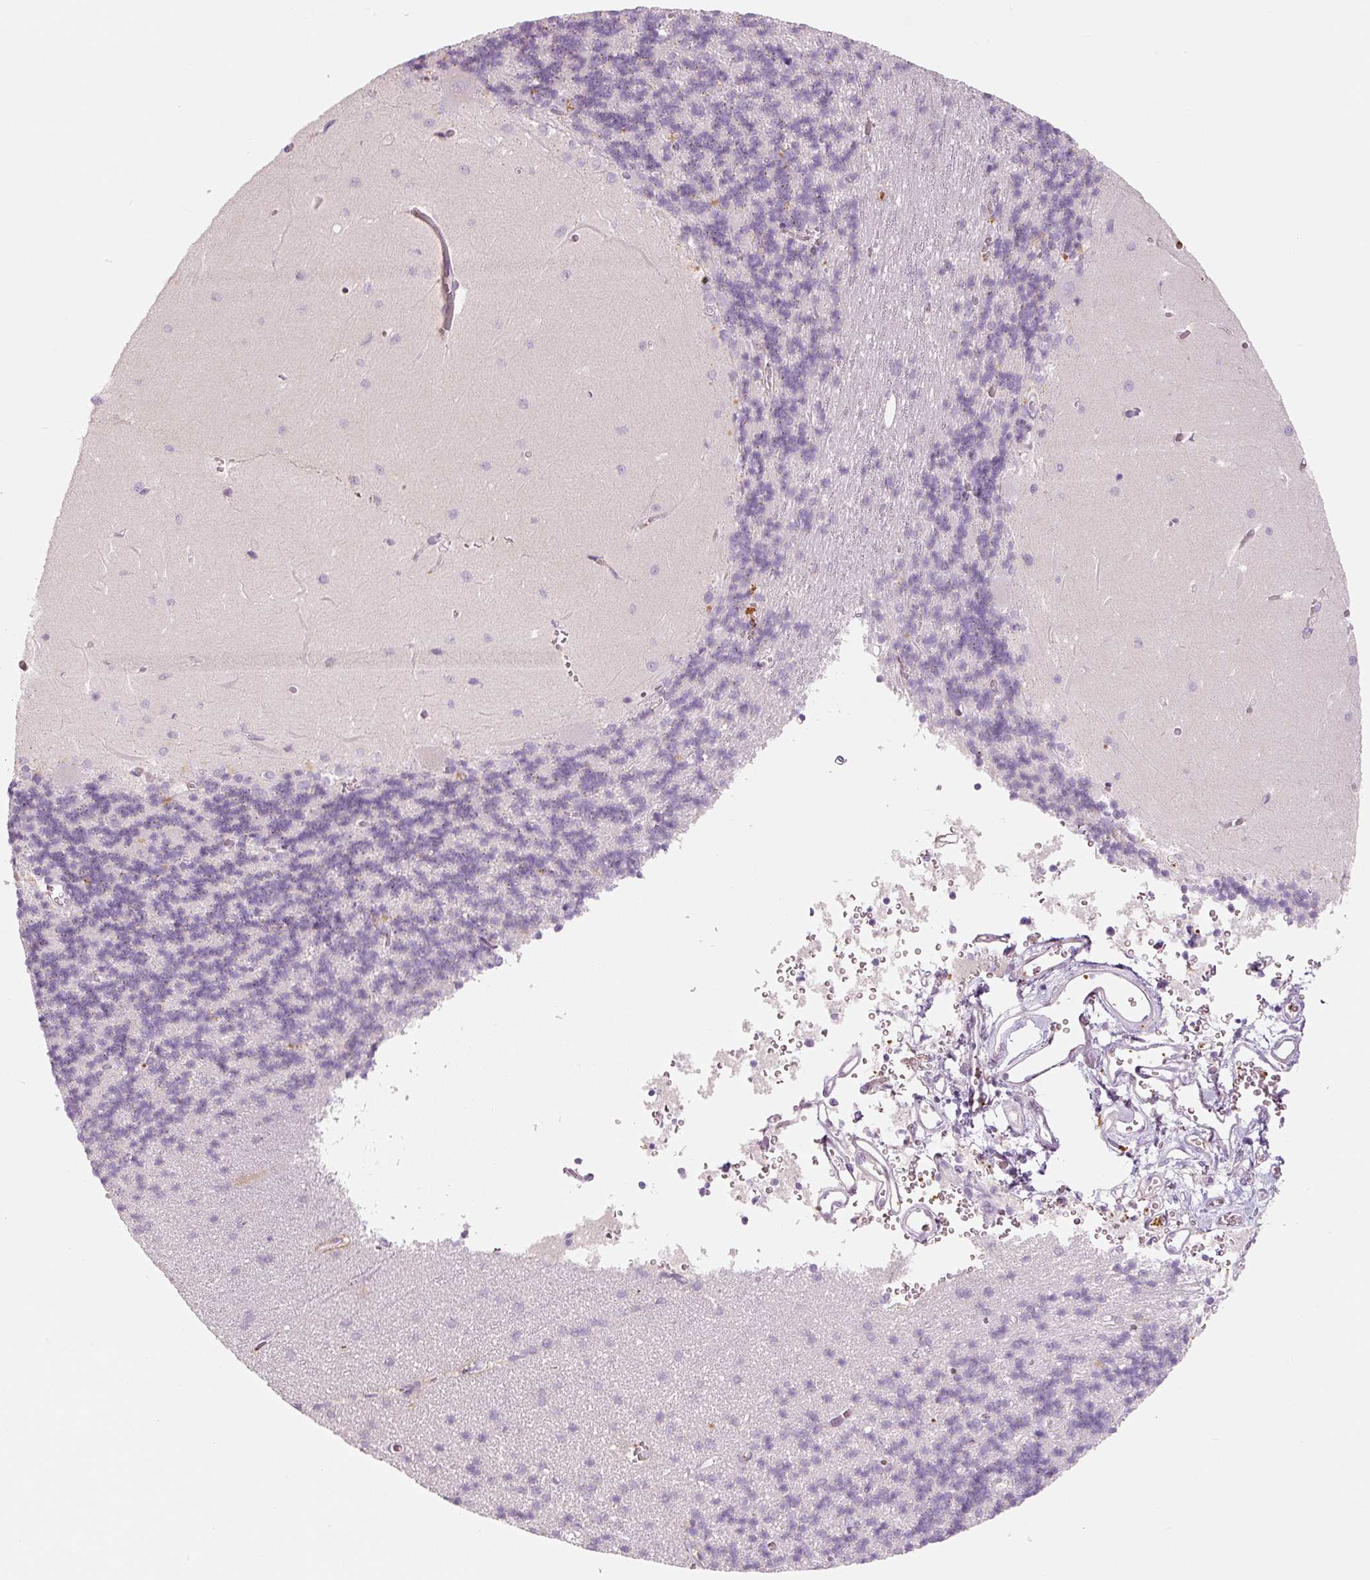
{"staining": {"intensity": "negative", "quantity": "none", "location": "none"}, "tissue": "cerebellum", "cell_type": "Cells in granular layer", "image_type": "normal", "snomed": [{"axis": "morphology", "description": "Normal tissue, NOS"}, {"axis": "topography", "description": "Cerebellum"}], "caption": "IHC of normal human cerebellum displays no expression in cells in granular layer. Nuclei are stained in blue.", "gene": "LECT2", "patient": {"sex": "male", "age": 37}}